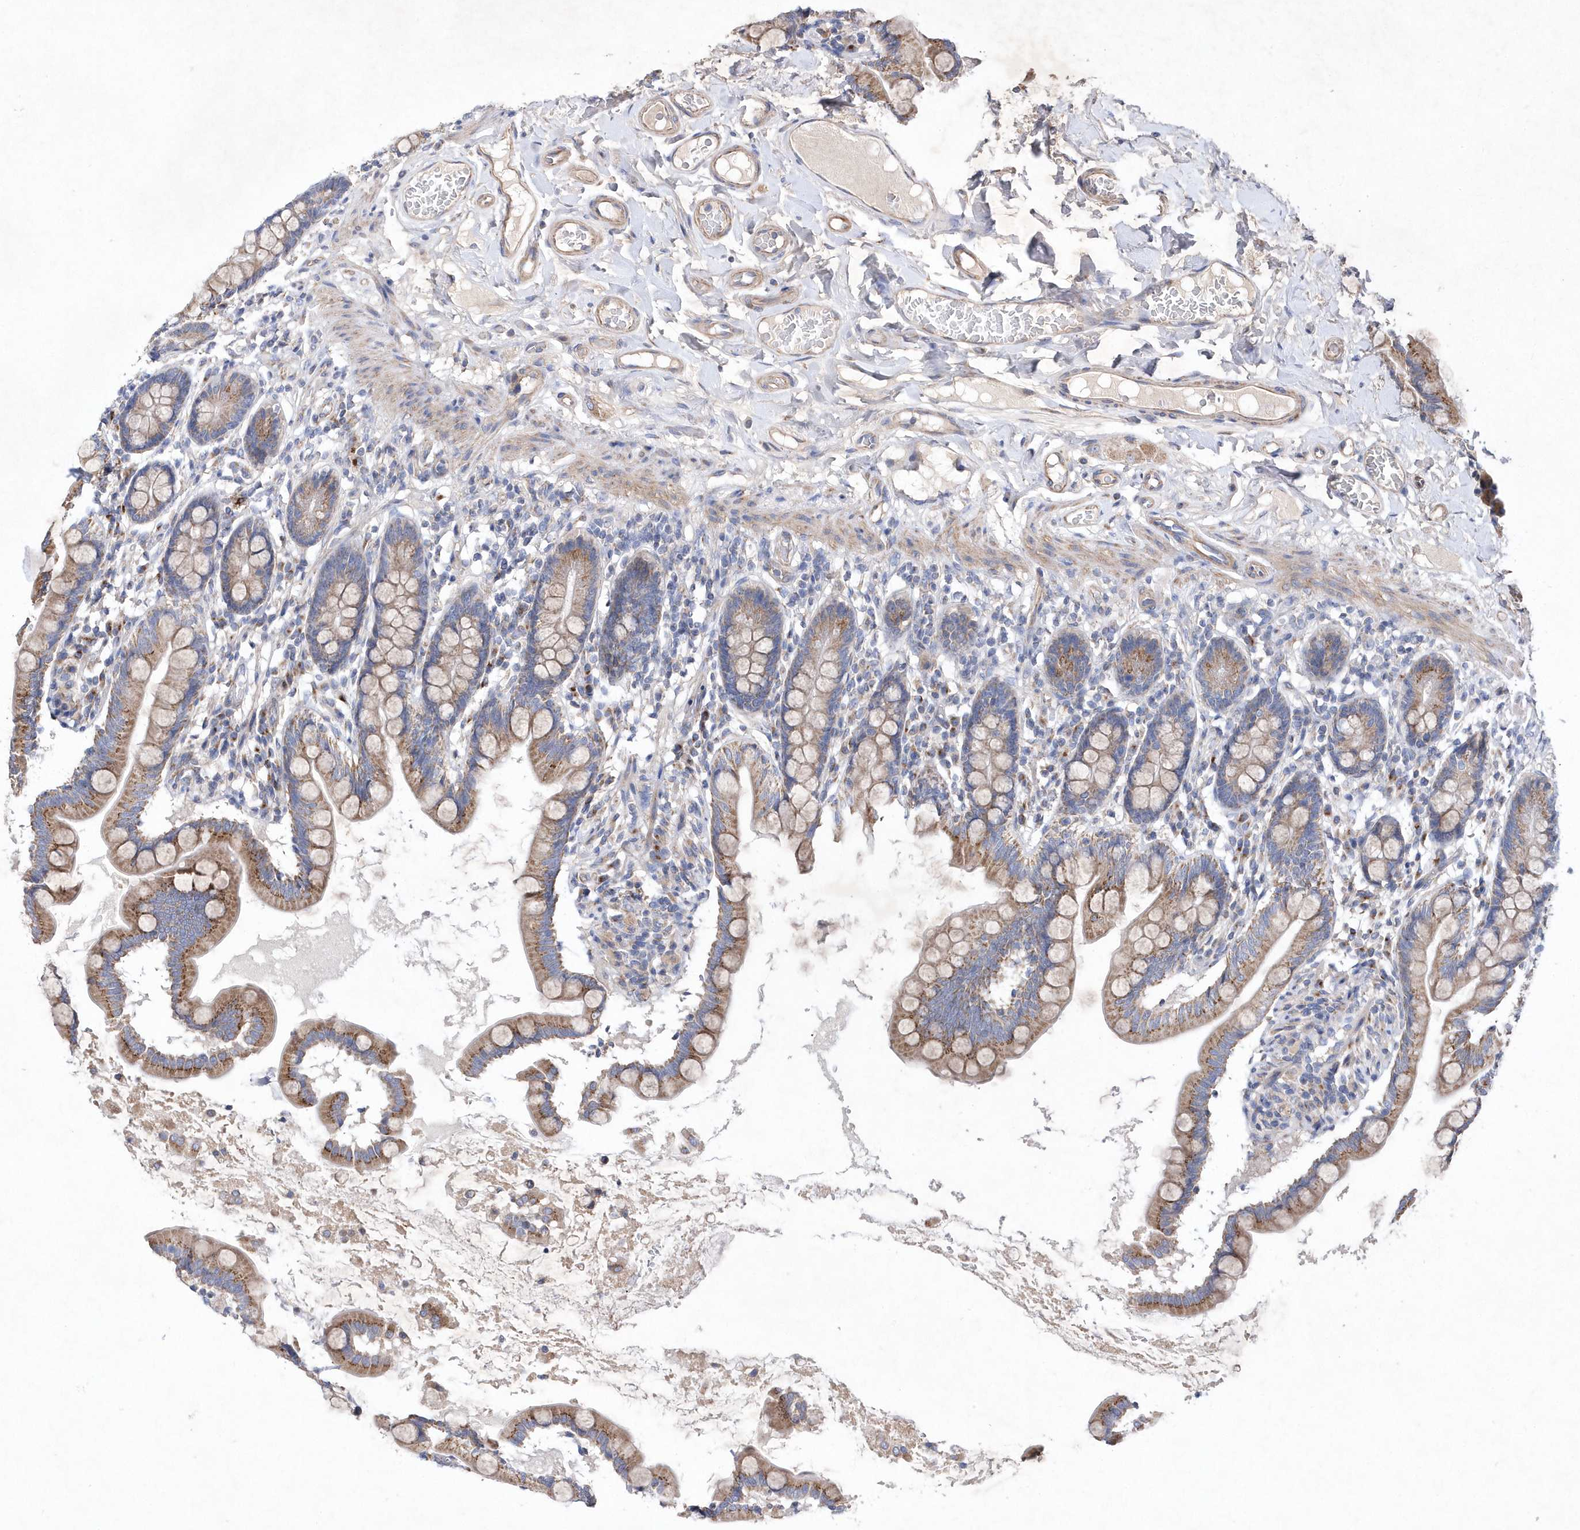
{"staining": {"intensity": "moderate", "quantity": ">75%", "location": "cytoplasmic/membranous"}, "tissue": "small intestine", "cell_type": "Glandular cells", "image_type": "normal", "snomed": [{"axis": "morphology", "description": "Normal tissue, NOS"}, {"axis": "topography", "description": "Small intestine"}], "caption": "About >75% of glandular cells in normal small intestine display moderate cytoplasmic/membranous protein staining as visualized by brown immunohistochemical staining.", "gene": "METTL8", "patient": {"sex": "female", "age": 64}}